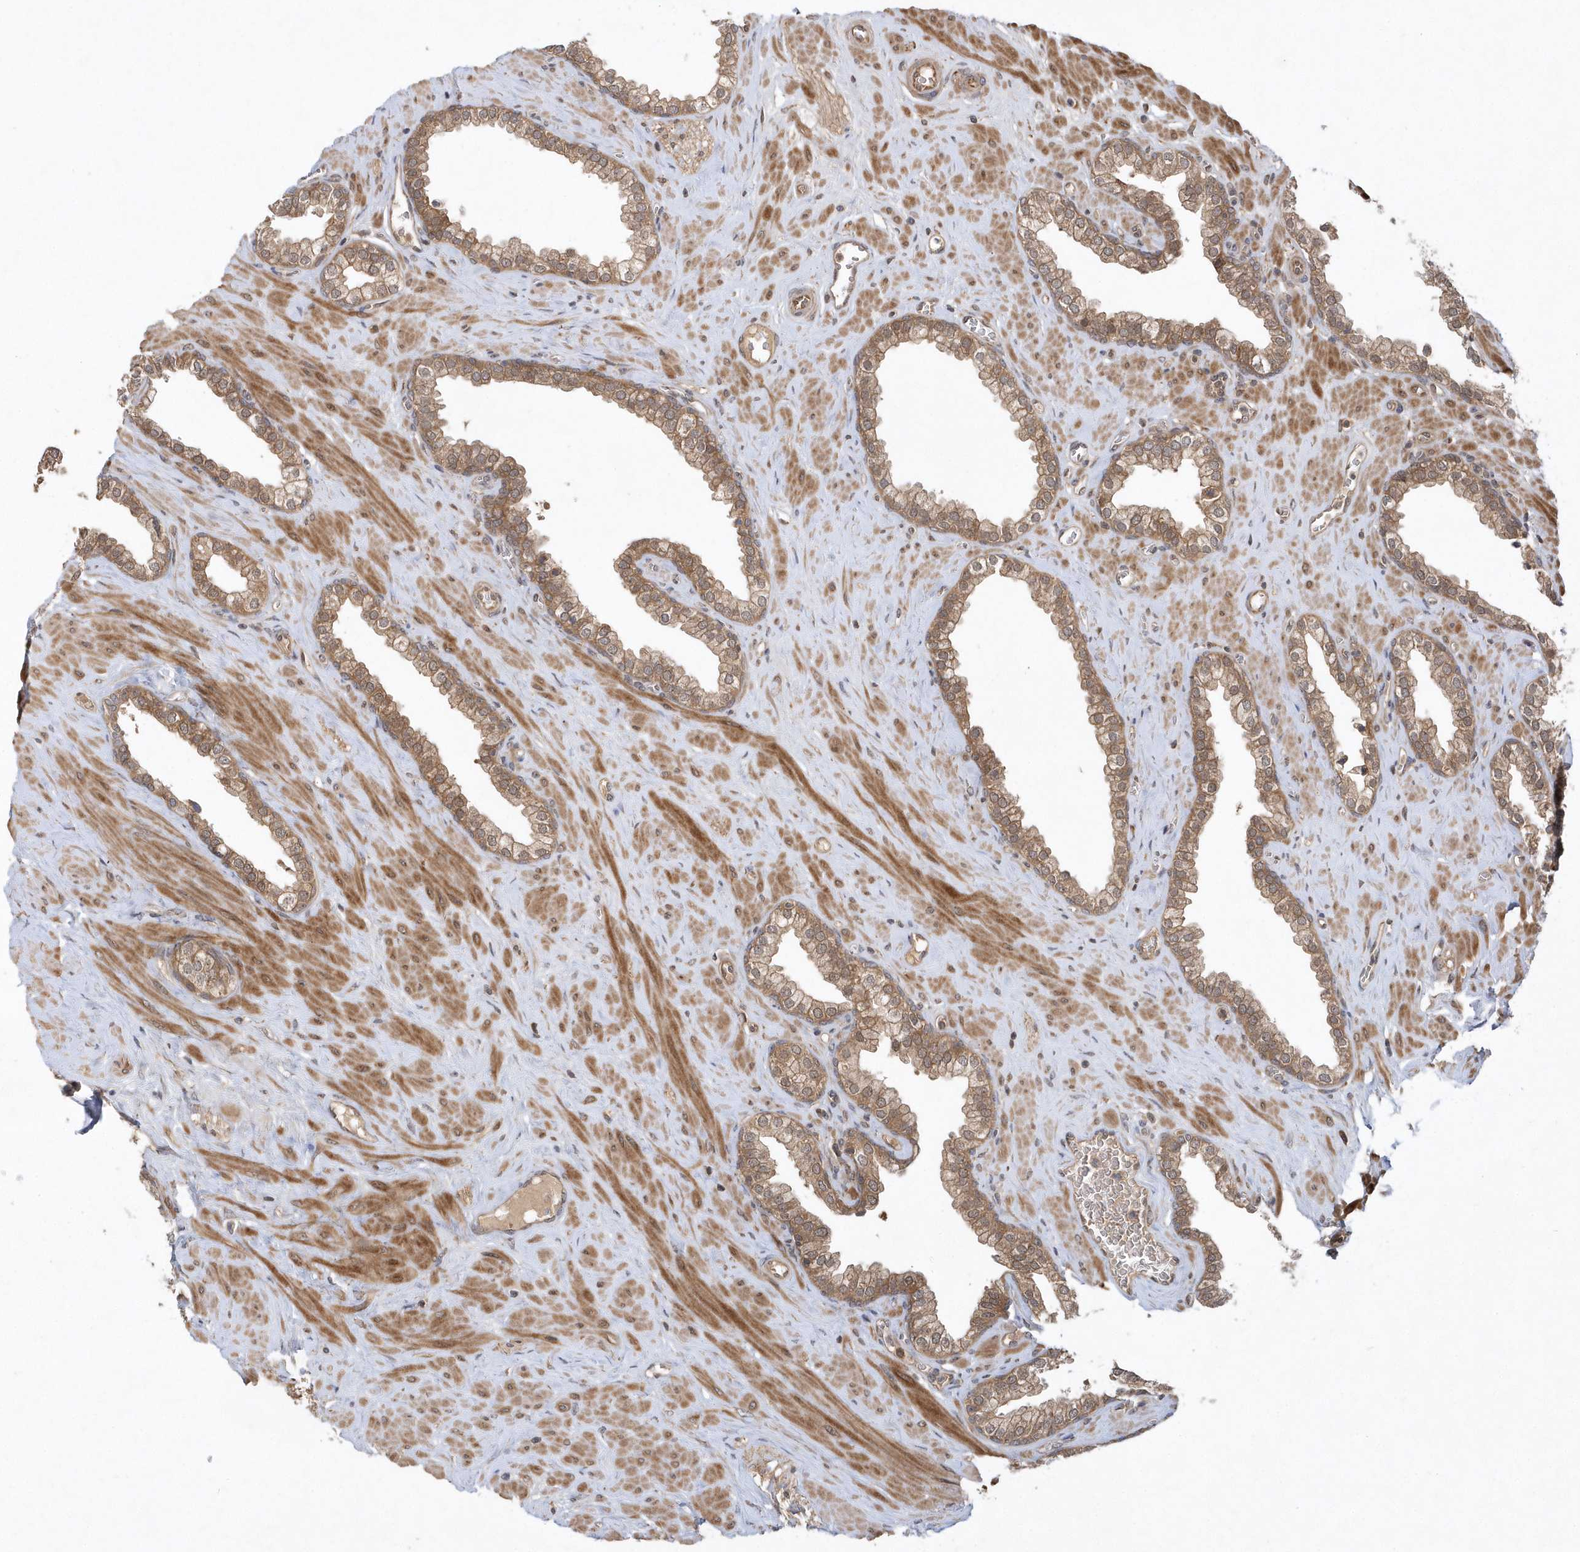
{"staining": {"intensity": "moderate", "quantity": ">75%", "location": "cytoplasmic/membranous"}, "tissue": "prostate", "cell_type": "Glandular cells", "image_type": "normal", "snomed": [{"axis": "morphology", "description": "Normal tissue, NOS"}, {"axis": "morphology", "description": "Urothelial carcinoma, Low grade"}, {"axis": "topography", "description": "Urinary bladder"}, {"axis": "topography", "description": "Prostate"}], "caption": "Immunohistochemistry (IHC) photomicrograph of benign prostate: human prostate stained using IHC demonstrates medium levels of moderate protein expression localized specifically in the cytoplasmic/membranous of glandular cells, appearing as a cytoplasmic/membranous brown color.", "gene": "GFM2", "patient": {"sex": "male", "age": 60}}